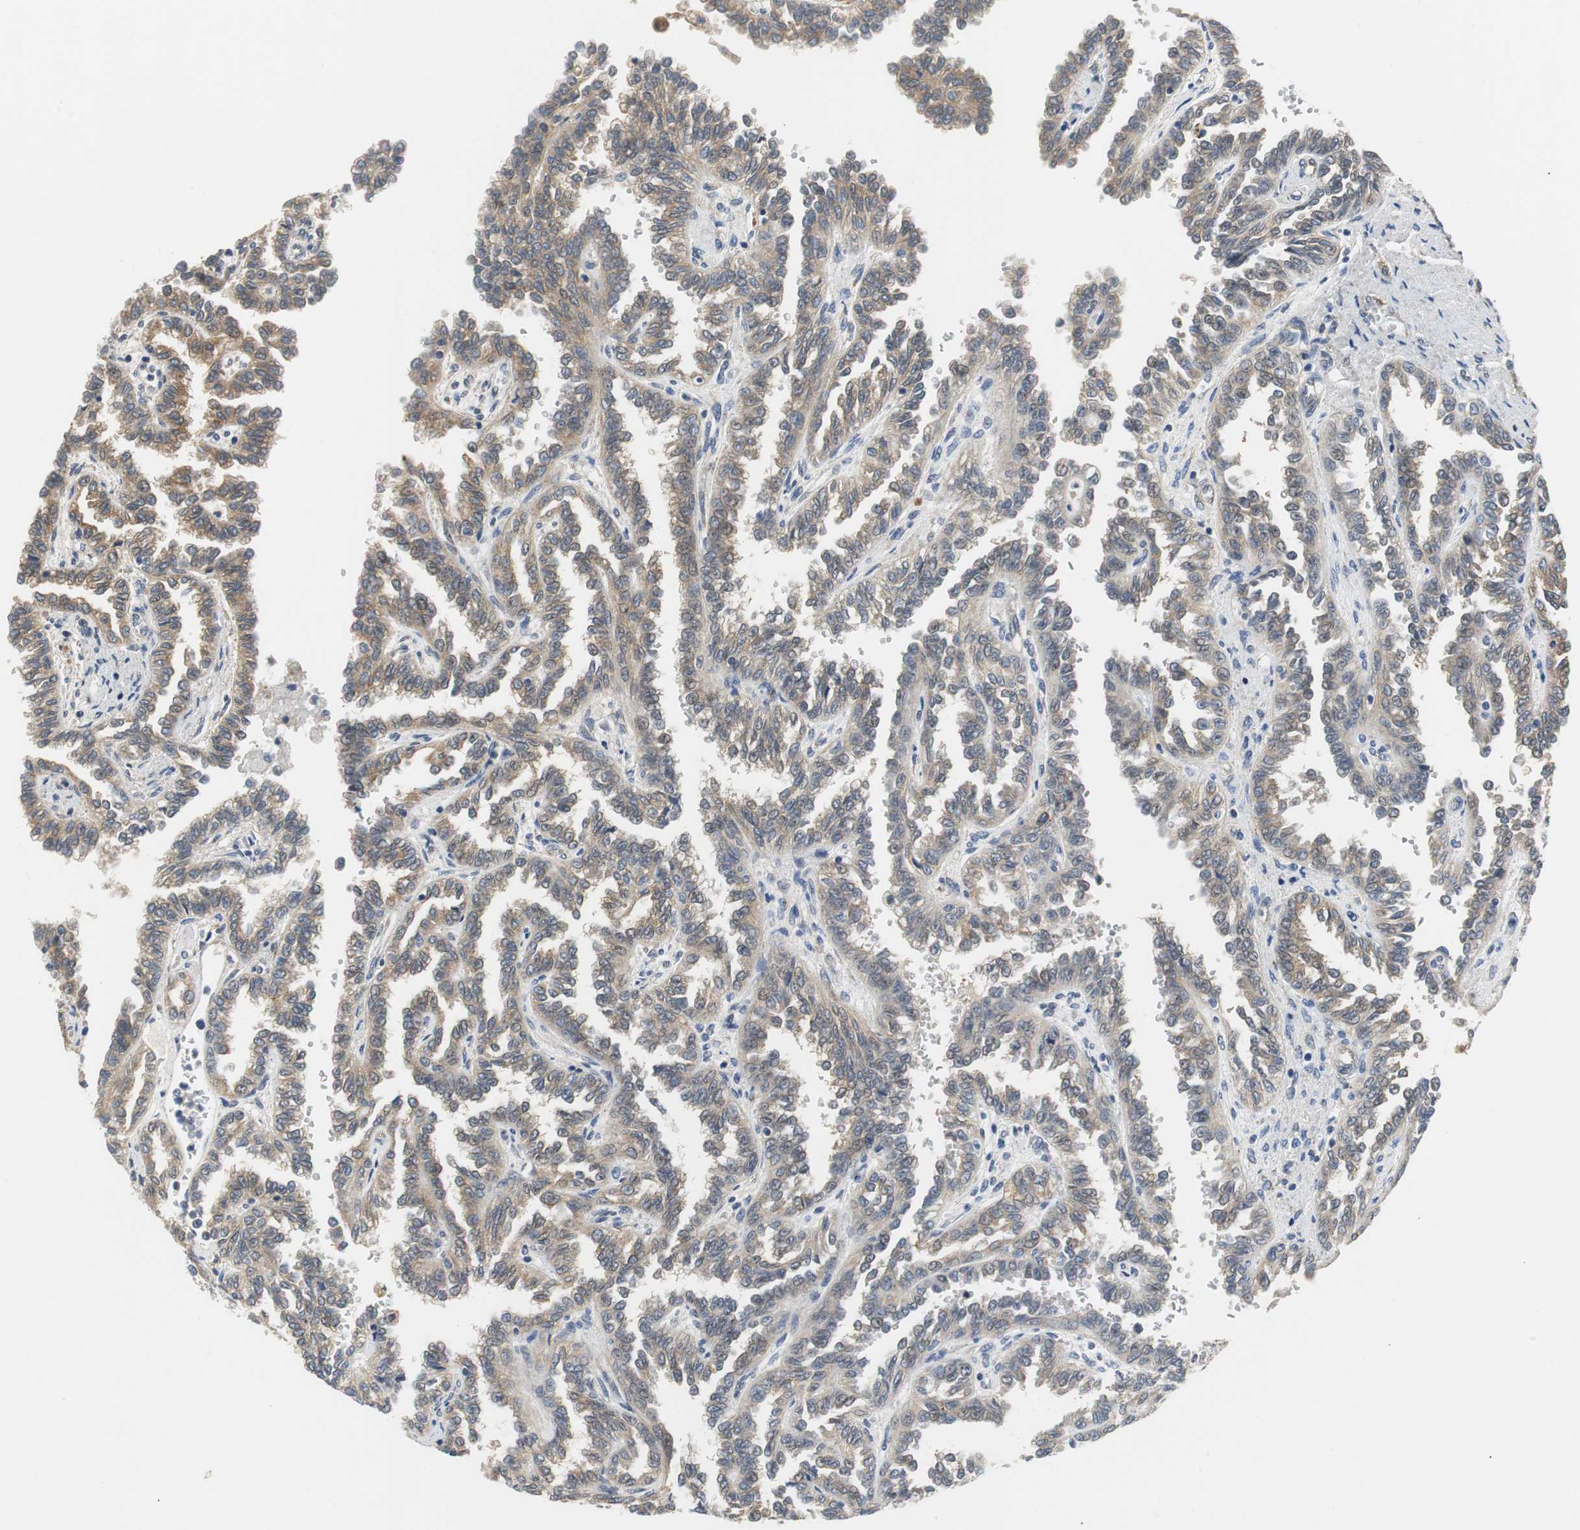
{"staining": {"intensity": "moderate", "quantity": ">75%", "location": "cytoplasmic/membranous"}, "tissue": "renal cancer", "cell_type": "Tumor cells", "image_type": "cancer", "snomed": [{"axis": "morphology", "description": "Inflammation, NOS"}, {"axis": "morphology", "description": "Adenocarcinoma, NOS"}, {"axis": "topography", "description": "Kidney"}], "caption": "This is an image of IHC staining of renal adenocarcinoma, which shows moderate staining in the cytoplasmic/membranous of tumor cells.", "gene": "ISCU", "patient": {"sex": "male", "age": 68}}